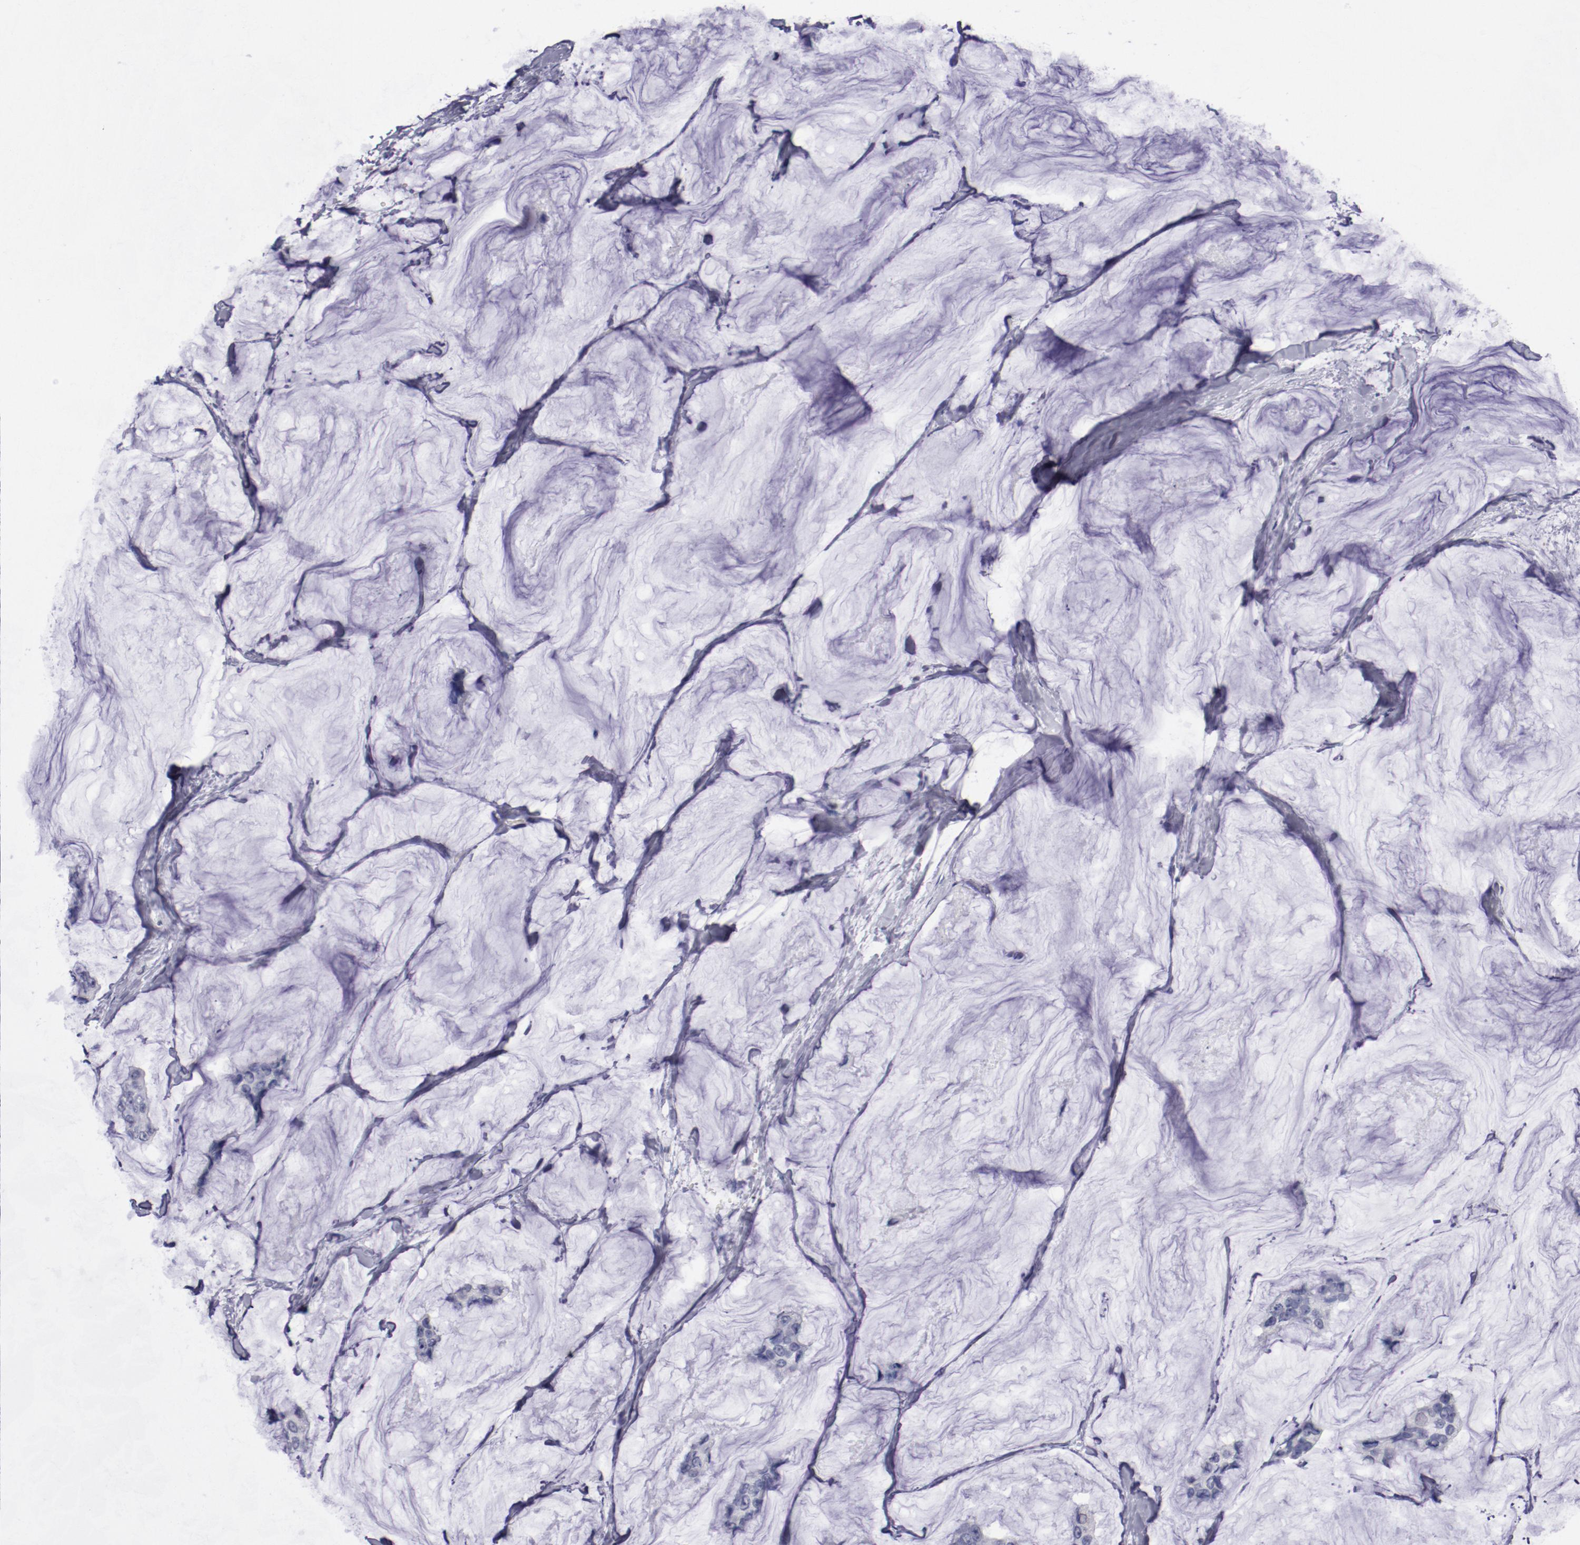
{"staining": {"intensity": "negative", "quantity": "none", "location": "none"}, "tissue": "breast cancer", "cell_type": "Tumor cells", "image_type": "cancer", "snomed": [{"axis": "morphology", "description": "Normal tissue, NOS"}, {"axis": "morphology", "description": "Duct carcinoma"}, {"axis": "topography", "description": "Breast"}], "caption": "High magnification brightfield microscopy of breast cancer (invasive ductal carcinoma) stained with DAB (brown) and counterstained with hematoxylin (blue): tumor cells show no significant positivity.", "gene": "IRF8", "patient": {"sex": "female", "age": 50}}